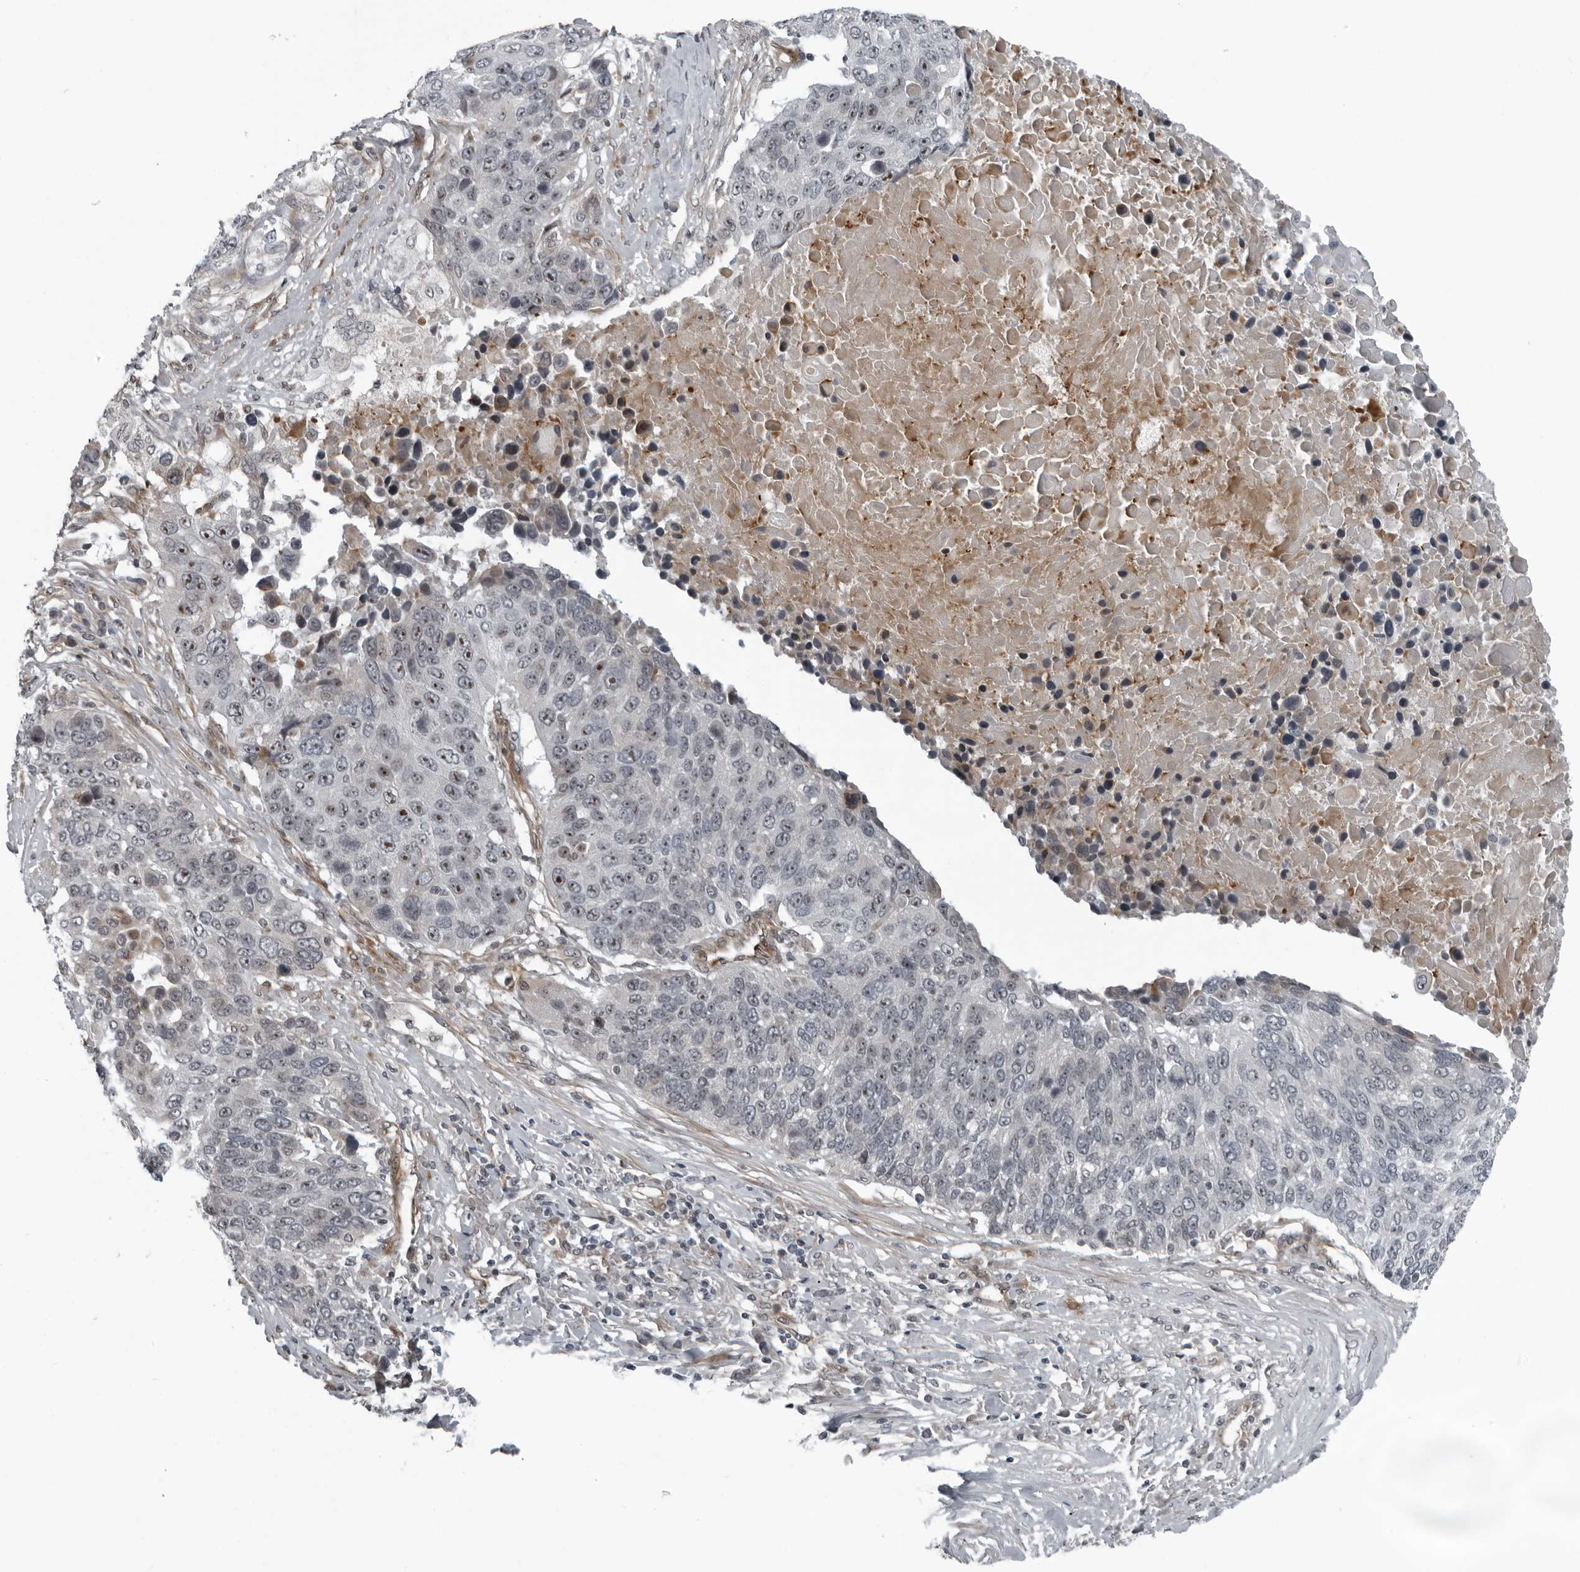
{"staining": {"intensity": "moderate", "quantity": "<25%", "location": "cytoplasmic/membranous,nuclear"}, "tissue": "lung cancer", "cell_type": "Tumor cells", "image_type": "cancer", "snomed": [{"axis": "morphology", "description": "Squamous cell carcinoma, NOS"}, {"axis": "topography", "description": "Lung"}], "caption": "Tumor cells display moderate cytoplasmic/membranous and nuclear expression in about <25% of cells in lung squamous cell carcinoma.", "gene": "FAM102B", "patient": {"sex": "male", "age": 66}}